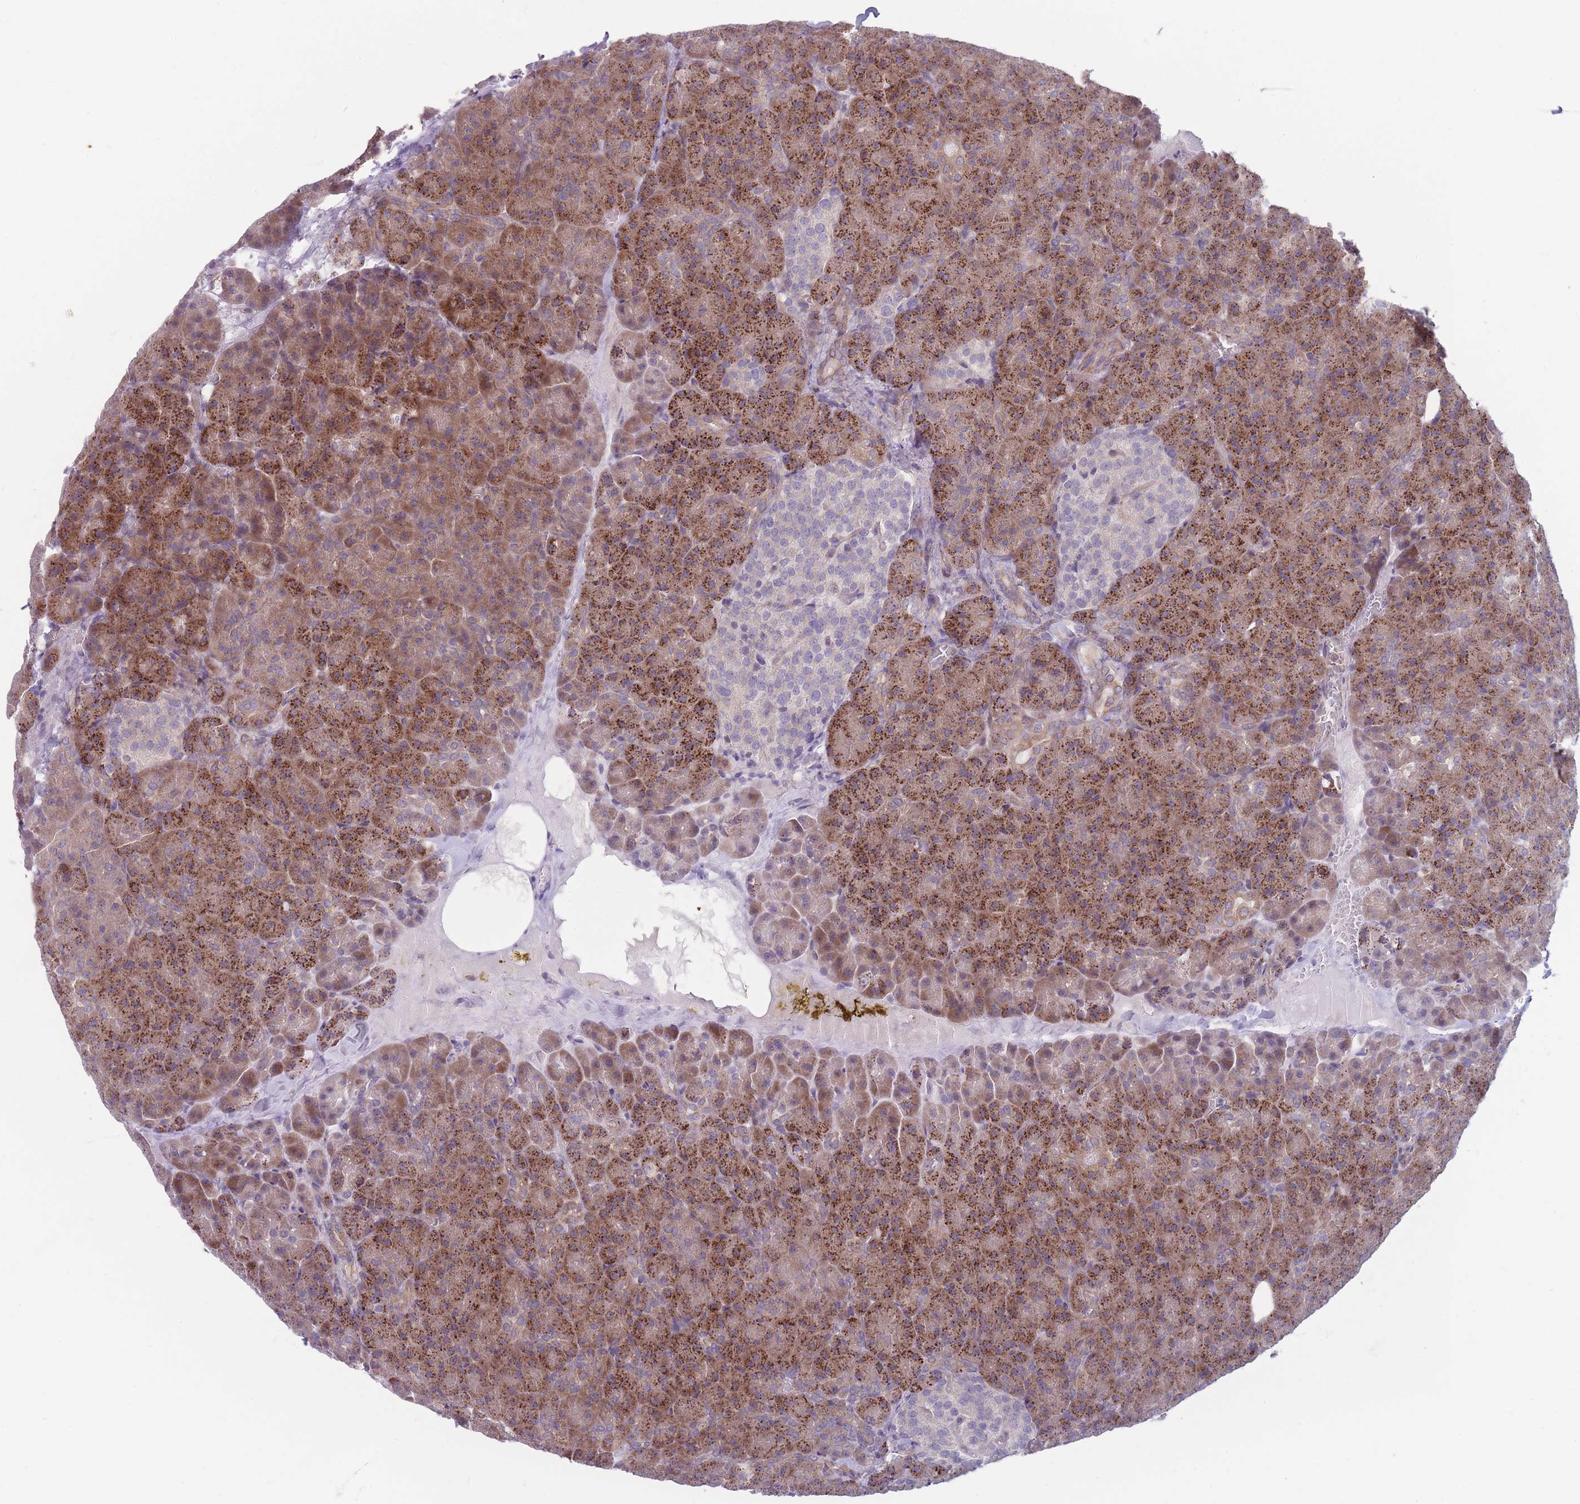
{"staining": {"intensity": "strong", "quantity": "25%-75%", "location": "cytoplasmic/membranous"}, "tissue": "pancreas", "cell_type": "Exocrine glandular cells", "image_type": "normal", "snomed": [{"axis": "morphology", "description": "Normal tissue, NOS"}, {"axis": "topography", "description": "Pancreas"}], "caption": "A histopathology image showing strong cytoplasmic/membranous expression in about 25%-75% of exocrine glandular cells in benign pancreas, as visualized by brown immunohistochemical staining.", "gene": "VRK2", "patient": {"sex": "female", "age": 74}}